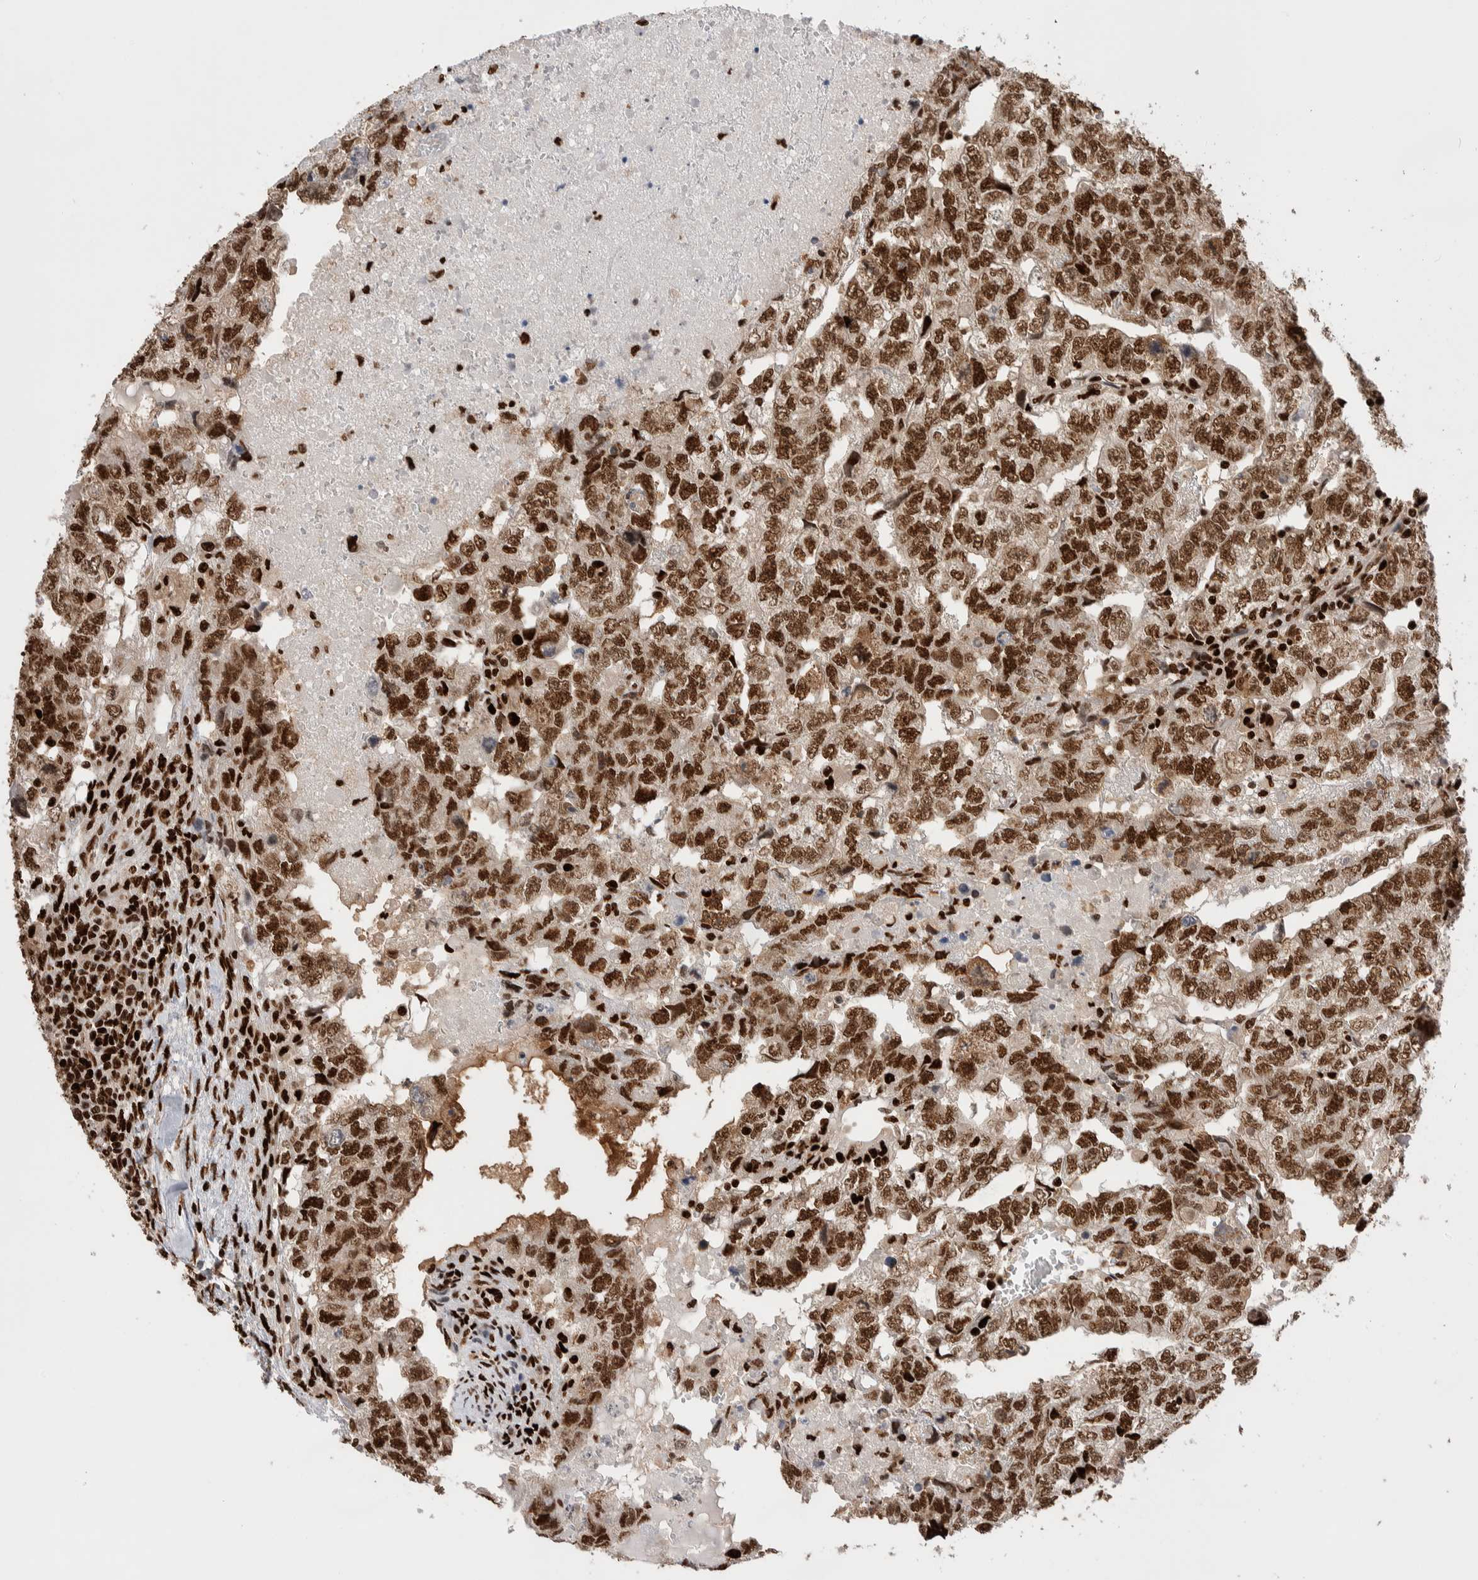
{"staining": {"intensity": "strong", "quantity": ">75%", "location": "nuclear"}, "tissue": "testis cancer", "cell_type": "Tumor cells", "image_type": "cancer", "snomed": [{"axis": "morphology", "description": "Carcinoma, Embryonal, NOS"}, {"axis": "topography", "description": "Testis"}], "caption": "Testis embryonal carcinoma stained with DAB (3,3'-diaminobenzidine) immunohistochemistry (IHC) demonstrates high levels of strong nuclear positivity in approximately >75% of tumor cells. The protein is shown in brown color, while the nuclei are stained blue.", "gene": "RNASEK-C17orf49", "patient": {"sex": "male", "age": 36}}